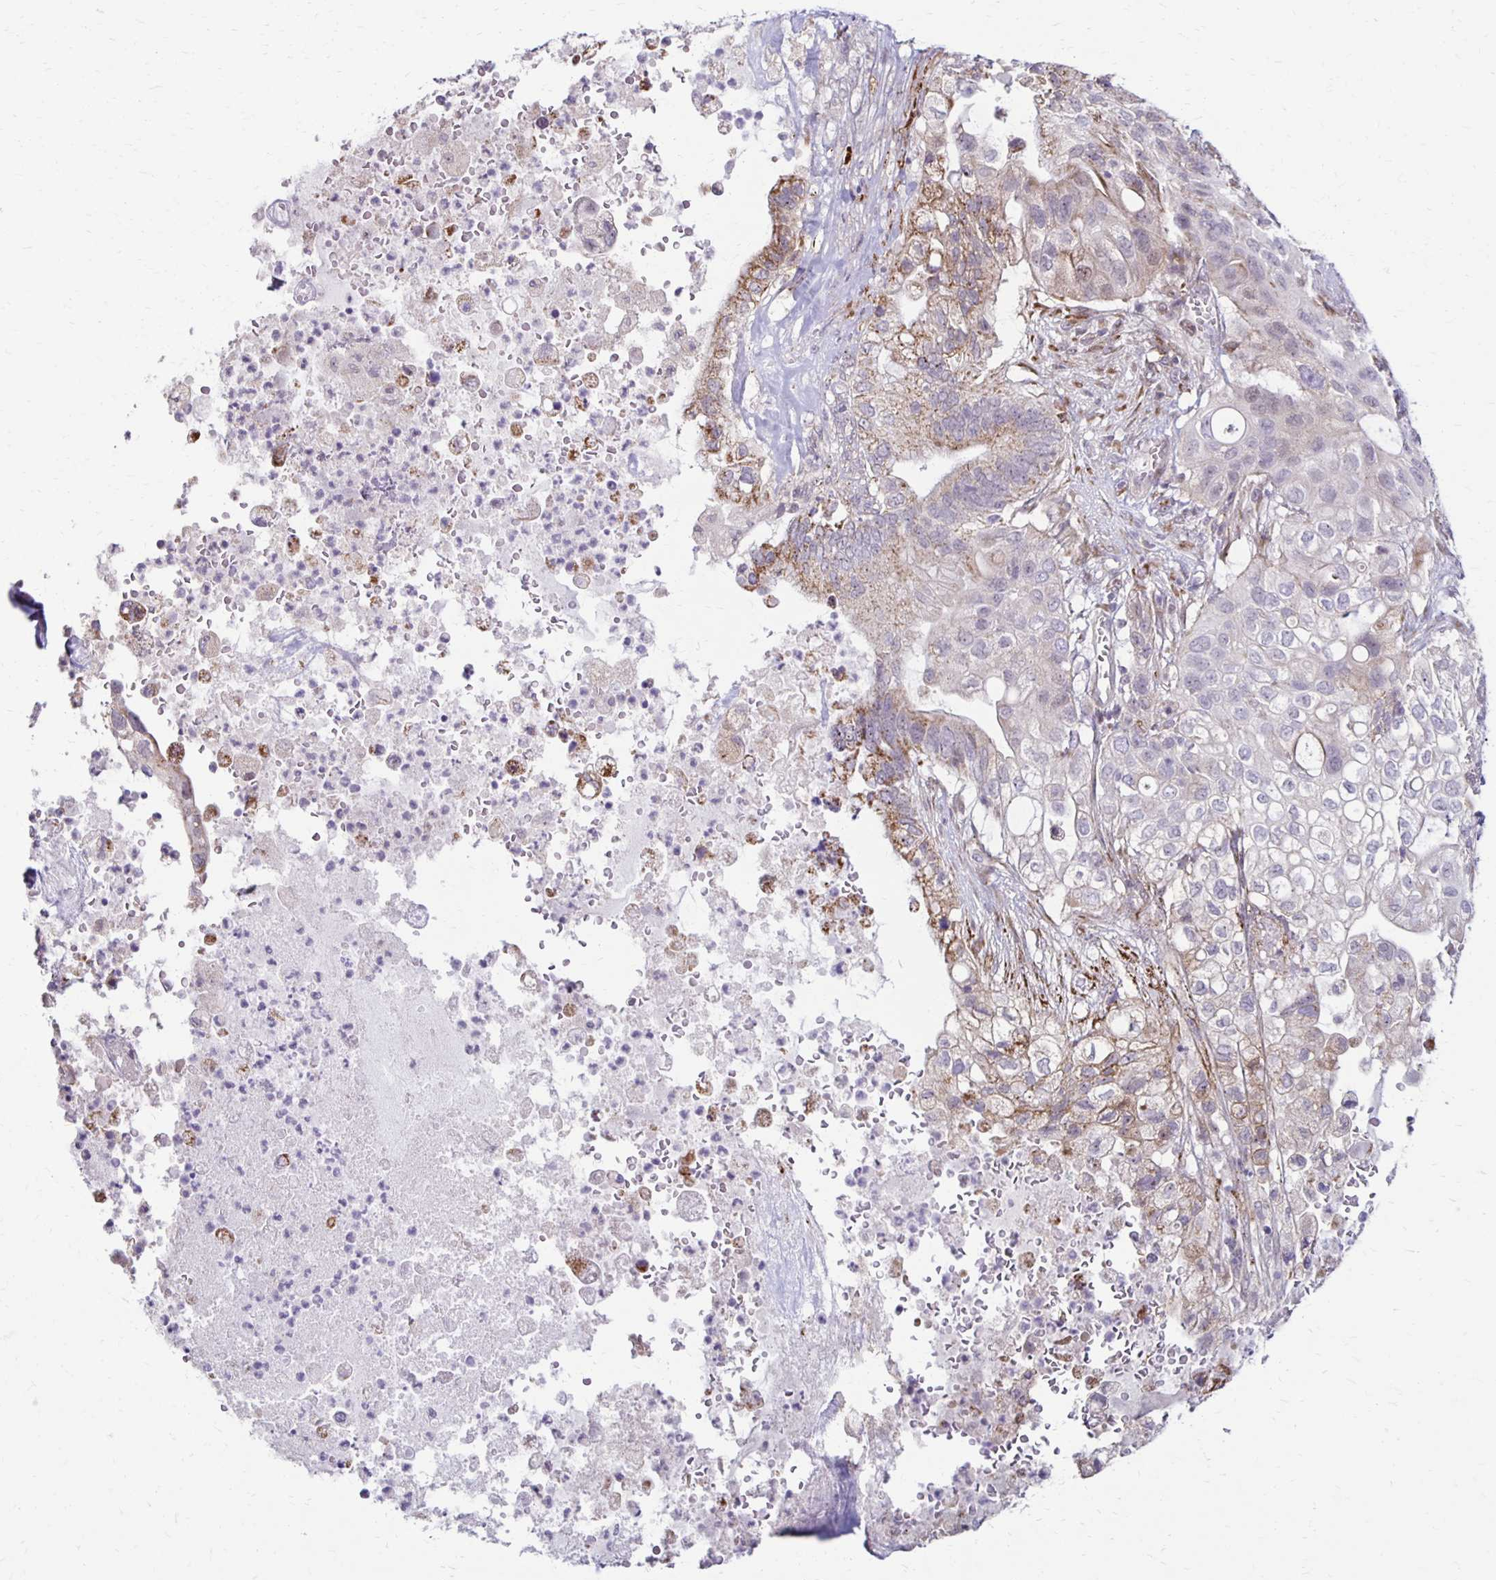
{"staining": {"intensity": "moderate", "quantity": "<25%", "location": "cytoplasmic/membranous"}, "tissue": "pancreatic cancer", "cell_type": "Tumor cells", "image_type": "cancer", "snomed": [{"axis": "morphology", "description": "Adenocarcinoma, NOS"}, {"axis": "topography", "description": "Pancreas"}], "caption": "IHC photomicrograph of pancreatic cancer stained for a protein (brown), which reveals low levels of moderate cytoplasmic/membranous positivity in about <25% of tumor cells.", "gene": "DAGLA", "patient": {"sex": "female", "age": 72}}